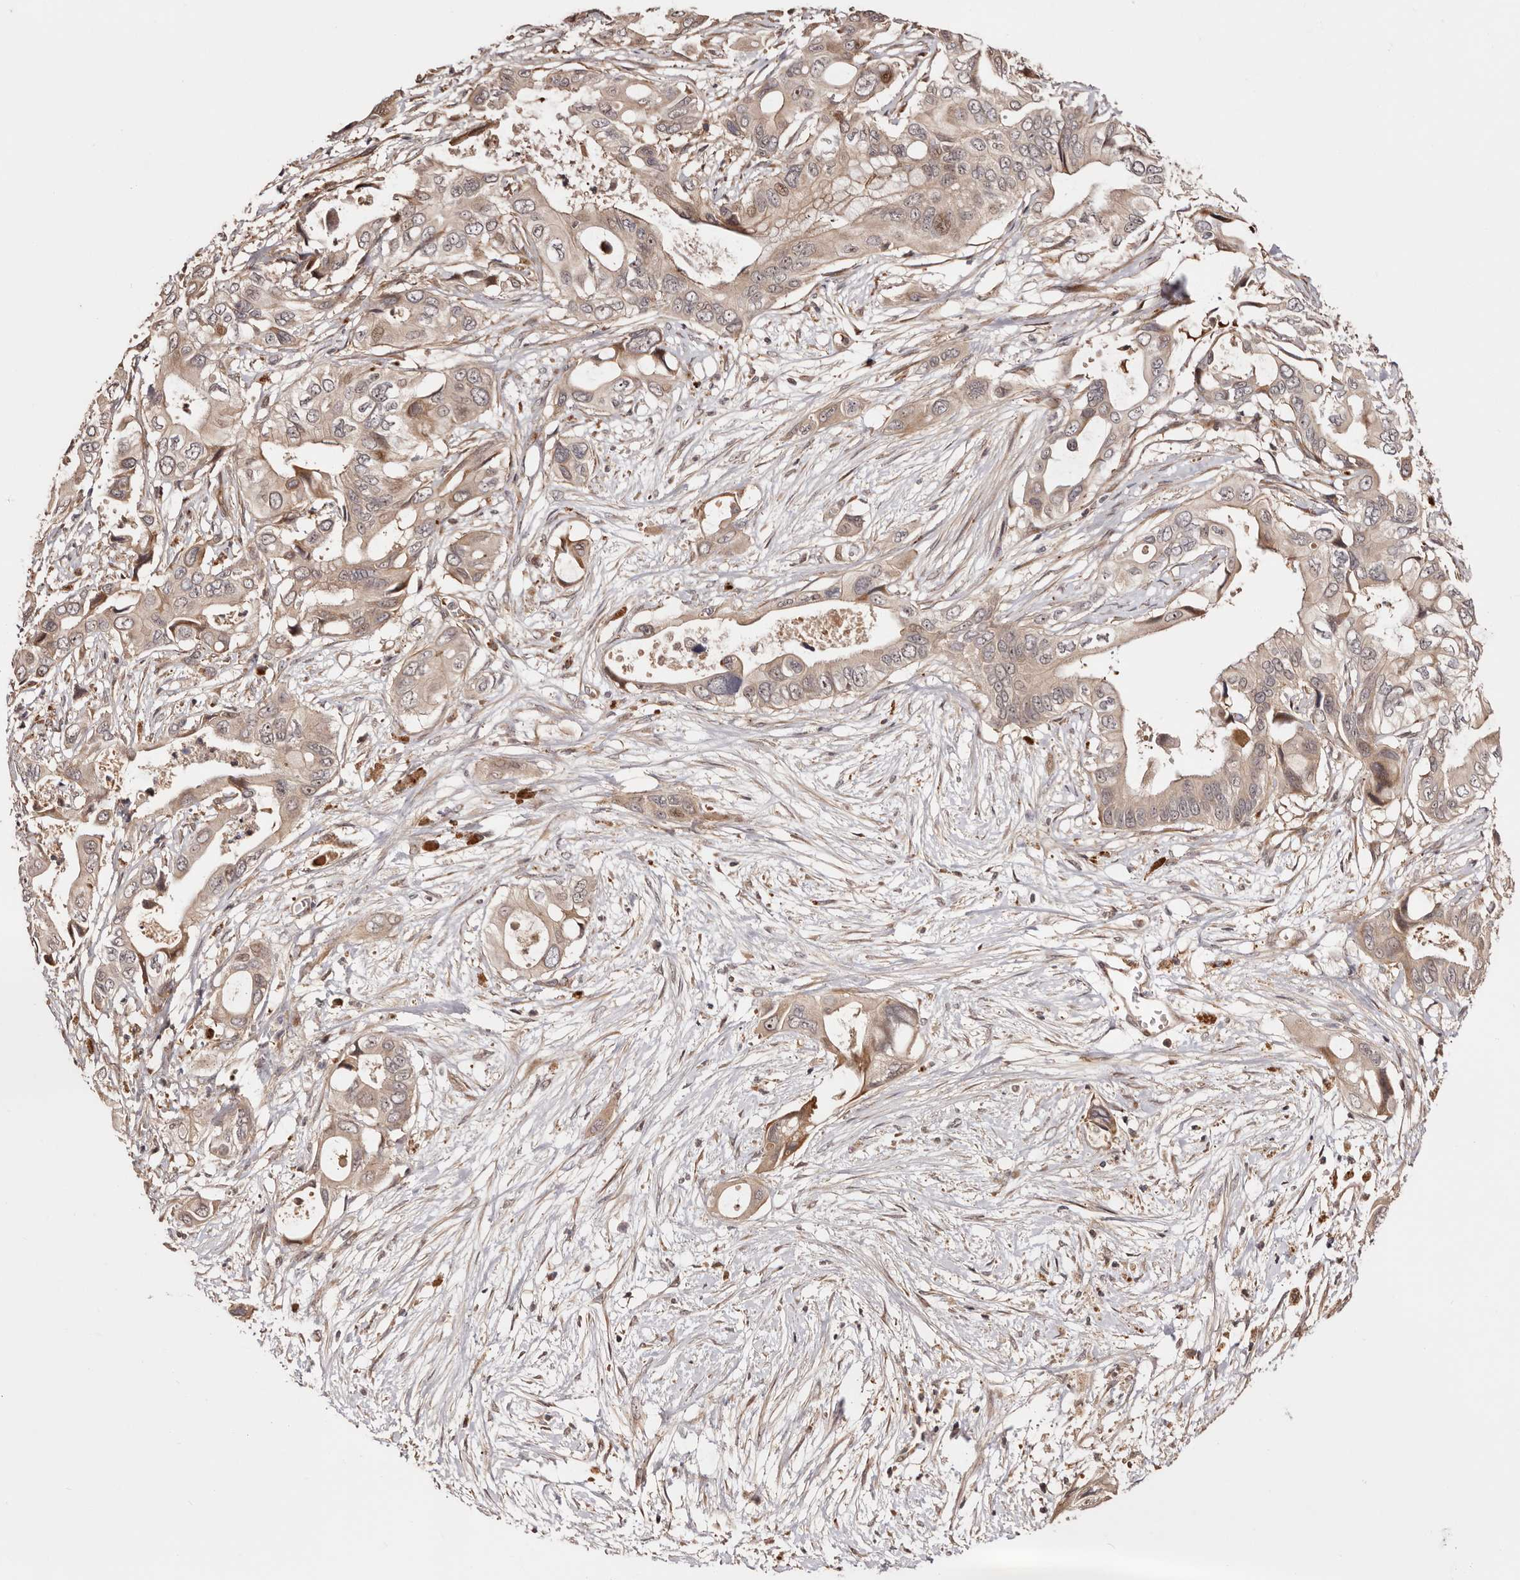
{"staining": {"intensity": "moderate", "quantity": ">75%", "location": "cytoplasmic/membranous,nuclear"}, "tissue": "pancreatic cancer", "cell_type": "Tumor cells", "image_type": "cancer", "snomed": [{"axis": "morphology", "description": "Adenocarcinoma, NOS"}, {"axis": "topography", "description": "Pancreas"}], "caption": "Immunohistochemistry image of human pancreatic adenocarcinoma stained for a protein (brown), which demonstrates medium levels of moderate cytoplasmic/membranous and nuclear expression in about >75% of tumor cells.", "gene": "PTPN22", "patient": {"sex": "male", "age": 66}}